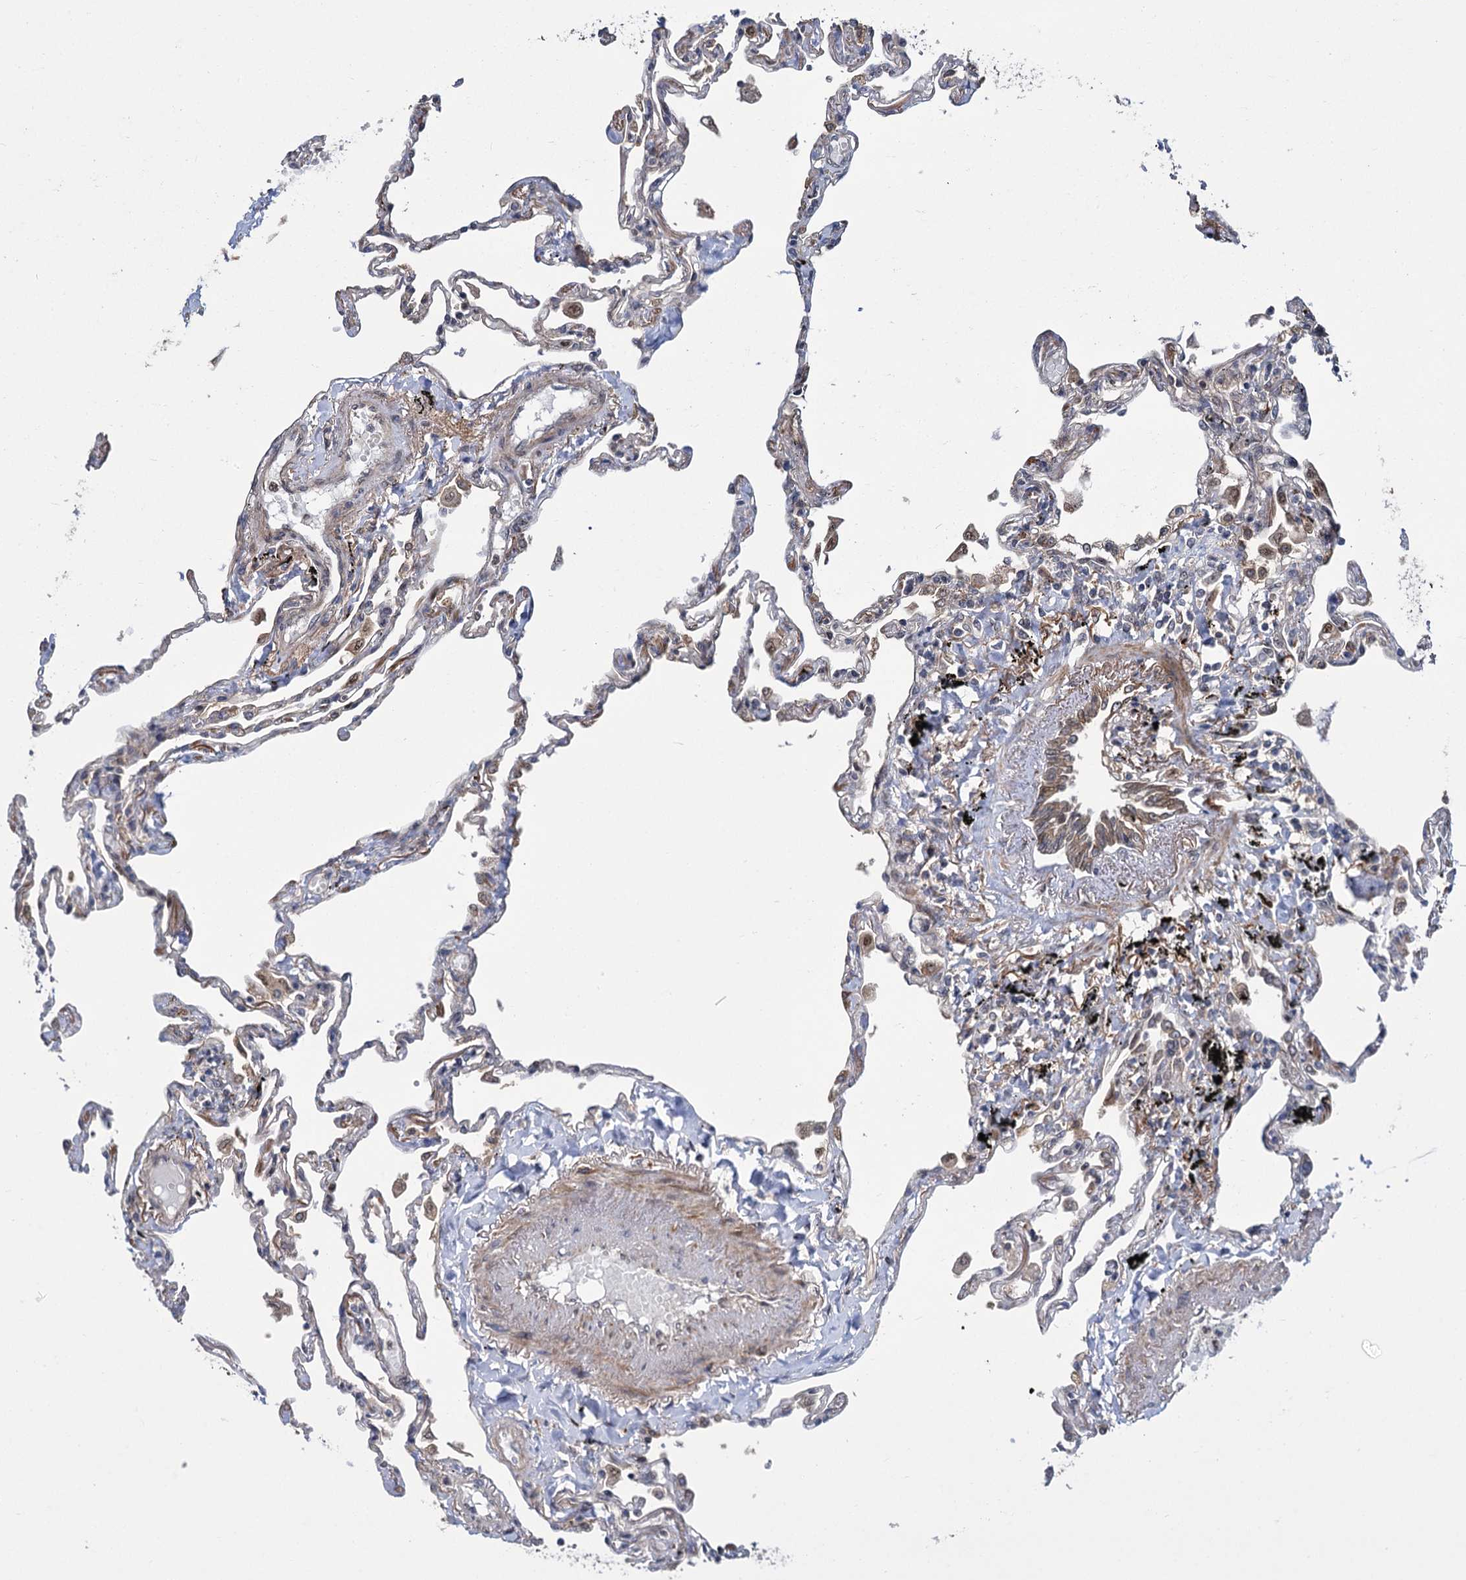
{"staining": {"intensity": "moderate", "quantity": "25%-75%", "location": "cytoplasmic/membranous,nuclear"}, "tissue": "lung", "cell_type": "Alveolar cells", "image_type": "normal", "snomed": [{"axis": "morphology", "description": "Normal tissue, NOS"}, {"axis": "topography", "description": "Lung"}], "caption": "Normal lung was stained to show a protein in brown. There is medium levels of moderate cytoplasmic/membranous,nuclear positivity in about 25%-75% of alveolar cells. Immunohistochemistry stains the protein of interest in brown and the nuclei are stained blue.", "gene": "GAL3ST4", "patient": {"sex": "female", "age": 67}}